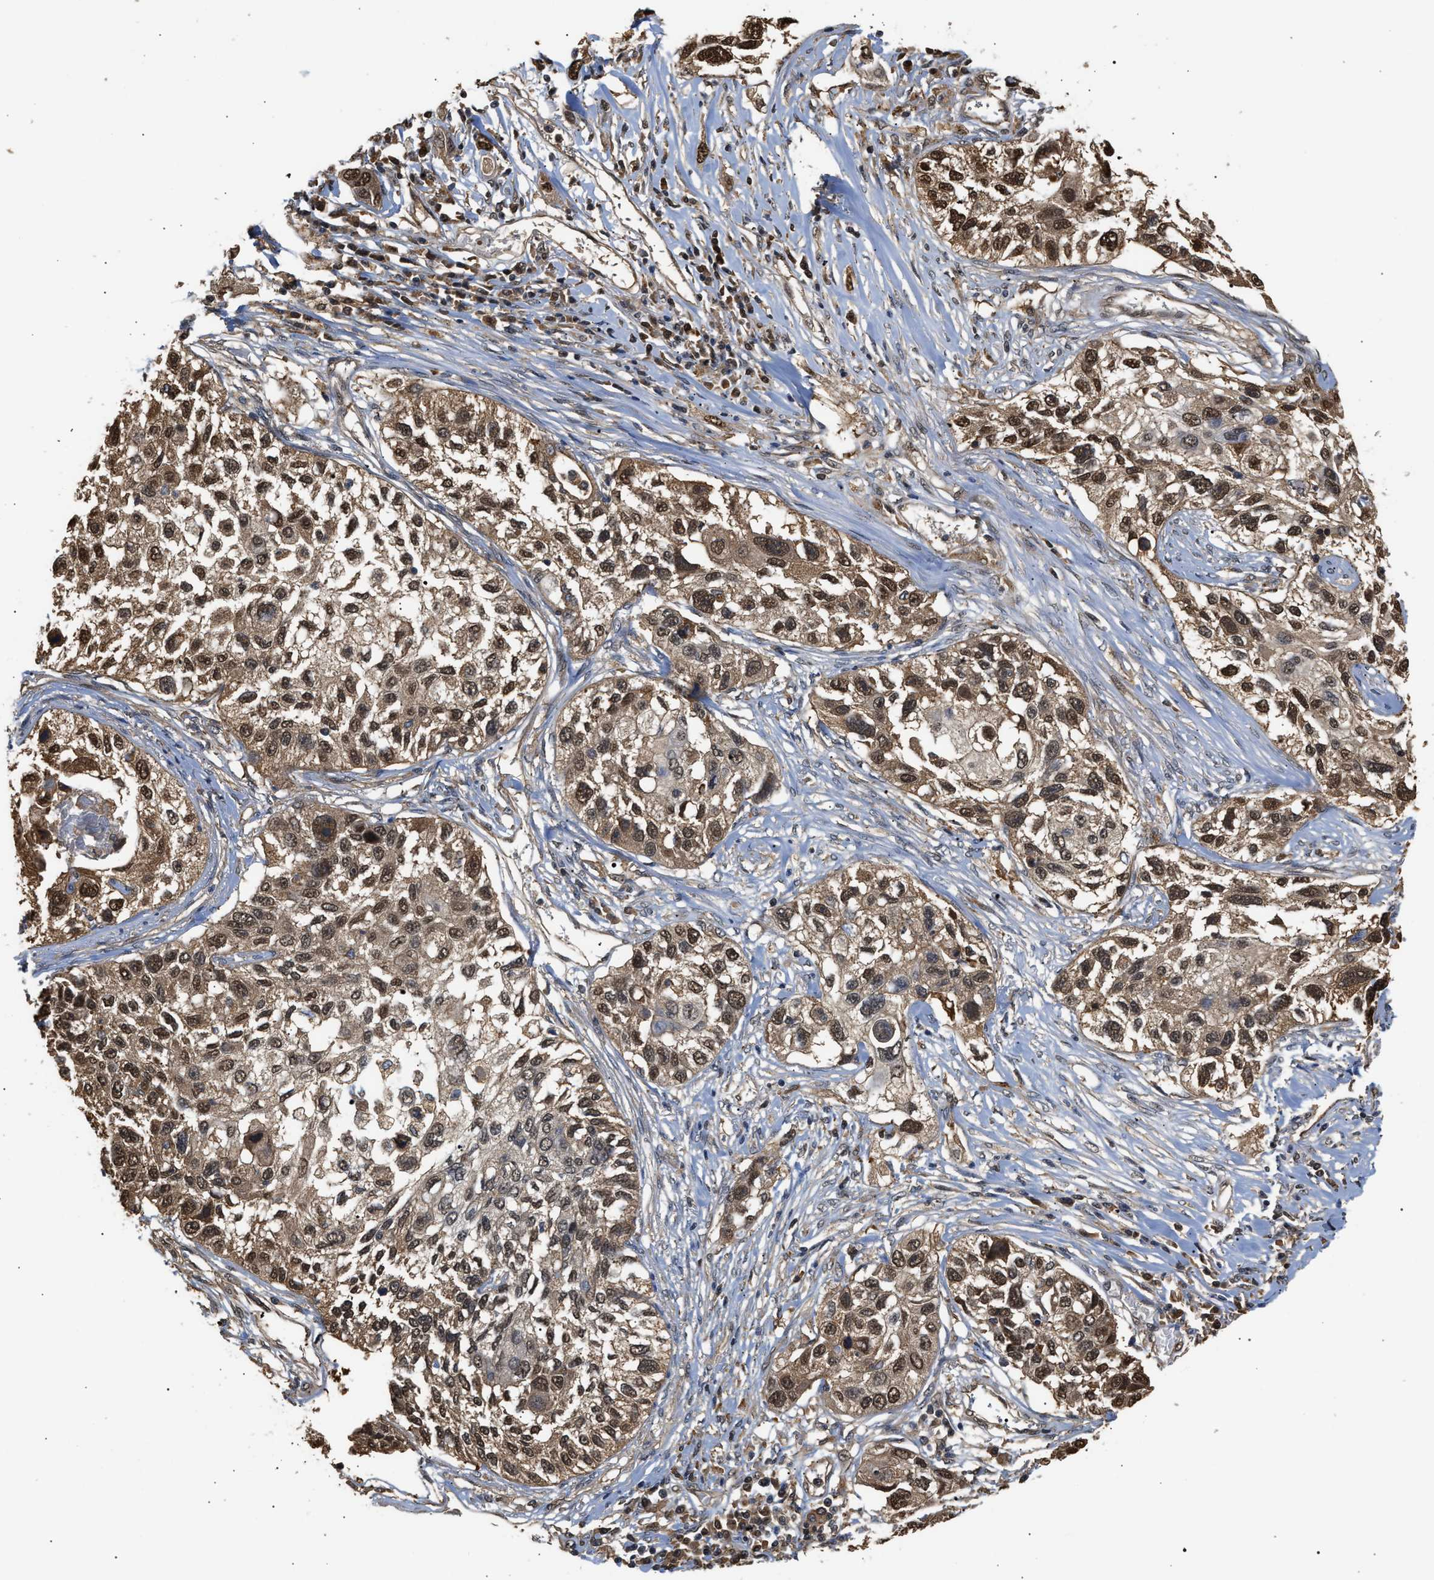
{"staining": {"intensity": "moderate", "quantity": ">75%", "location": "cytoplasmic/membranous,nuclear"}, "tissue": "lung cancer", "cell_type": "Tumor cells", "image_type": "cancer", "snomed": [{"axis": "morphology", "description": "Squamous cell carcinoma, NOS"}, {"axis": "topography", "description": "Lung"}], "caption": "Immunohistochemistry staining of lung squamous cell carcinoma, which reveals medium levels of moderate cytoplasmic/membranous and nuclear positivity in approximately >75% of tumor cells indicating moderate cytoplasmic/membranous and nuclear protein staining. The staining was performed using DAB (brown) for protein detection and nuclei were counterstained in hematoxylin (blue).", "gene": "SCAI", "patient": {"sex": "male", "age": 71}}